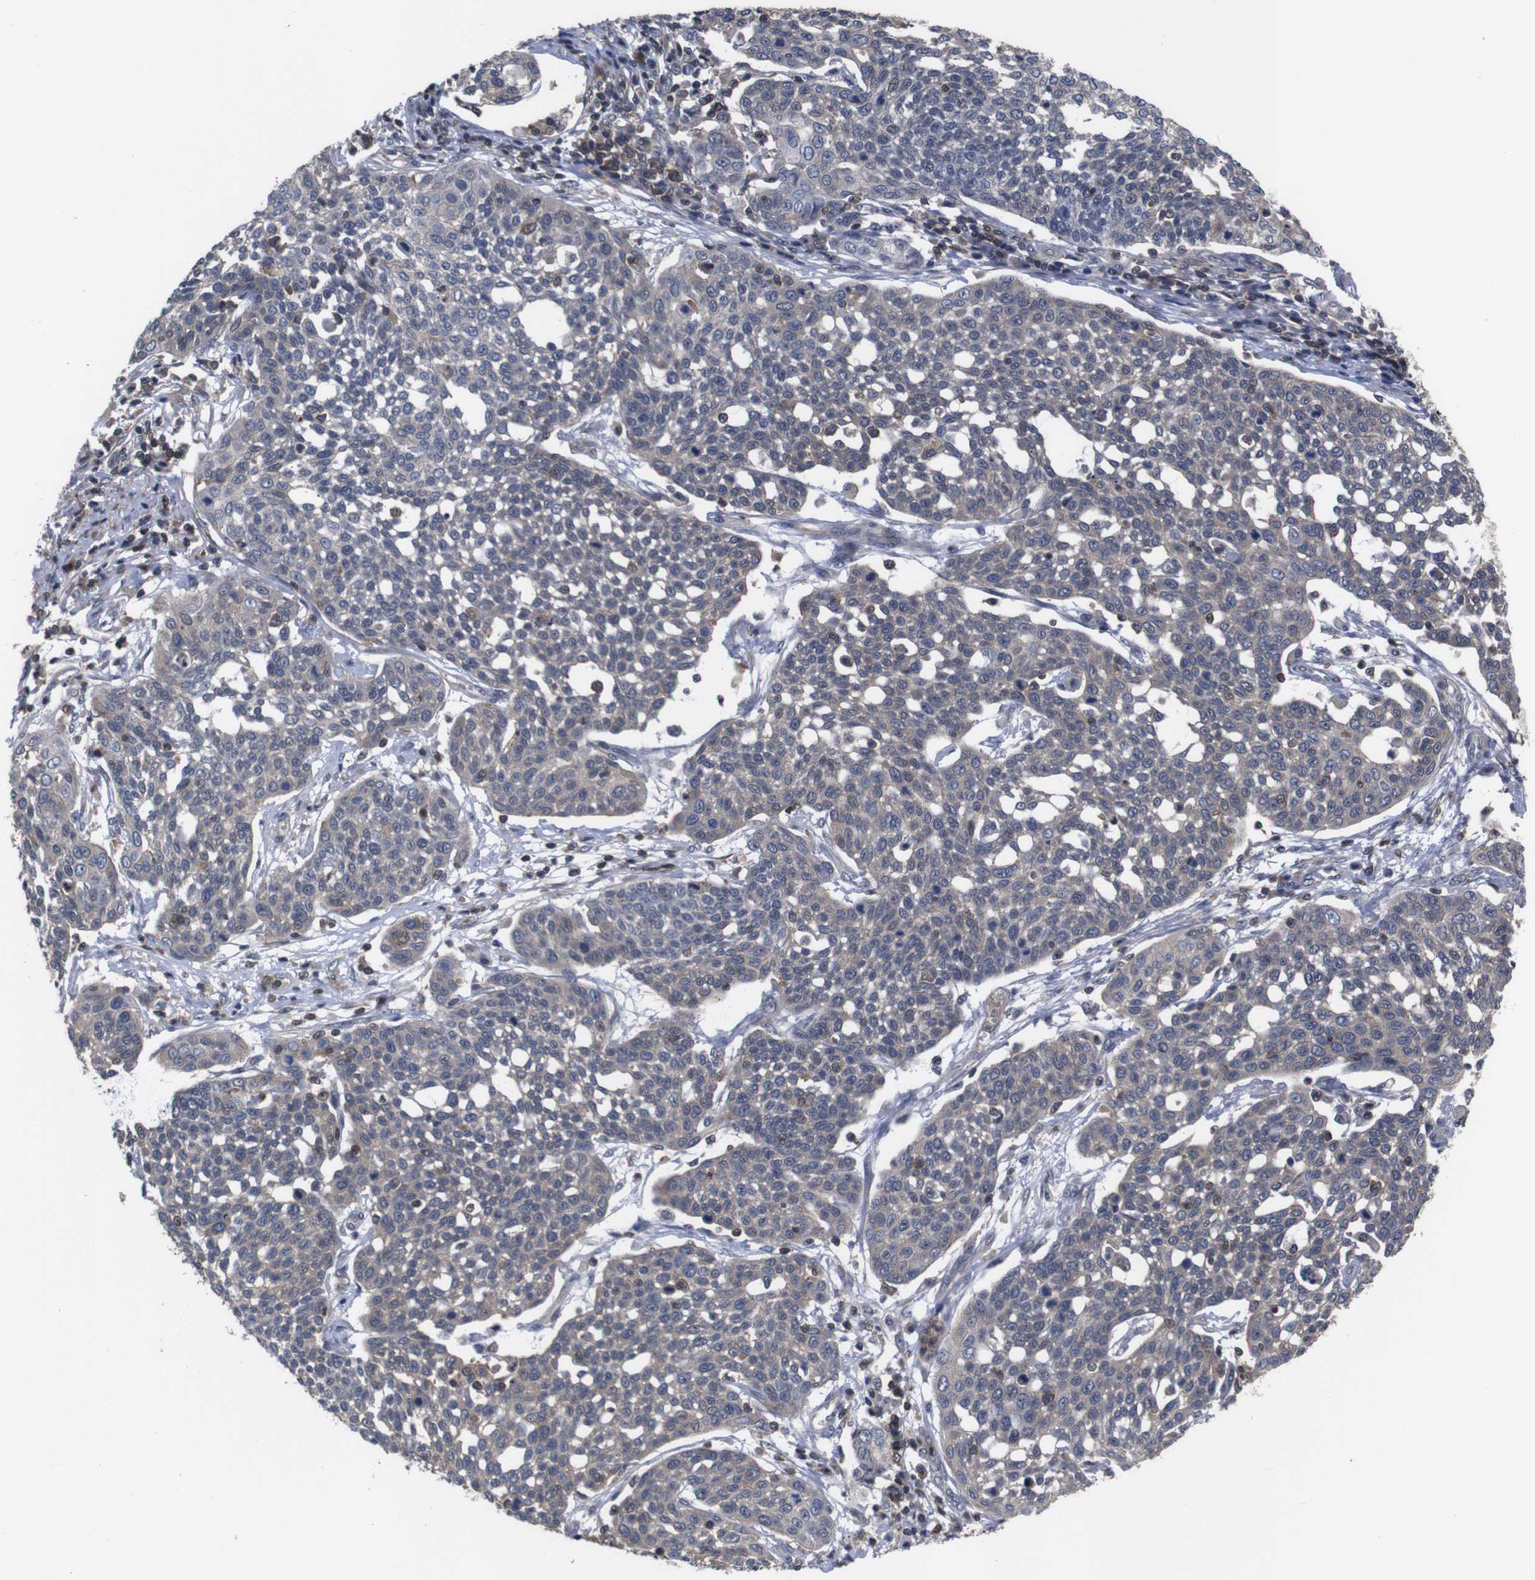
{"staining": {"intensity": "weak", "quantity": "<25%", "location": "cytoplasmic/membranous,nuclear"}, "tissue": "cervical cancer", "cell_type": "Tumor cells", "image_type": "cancer", "snomed": [{"axis": "morphology", "description": "Squamous cell carcinoma, NOS"}, {"axis": "topography", "description": "Cervix"}], "caption": "Tumor cells are negative for brown protein staining in cervical cancer (squamous cell carcinoma).", "gene": "BRWD3", "patient": {"sex": "female", "age": 34}}